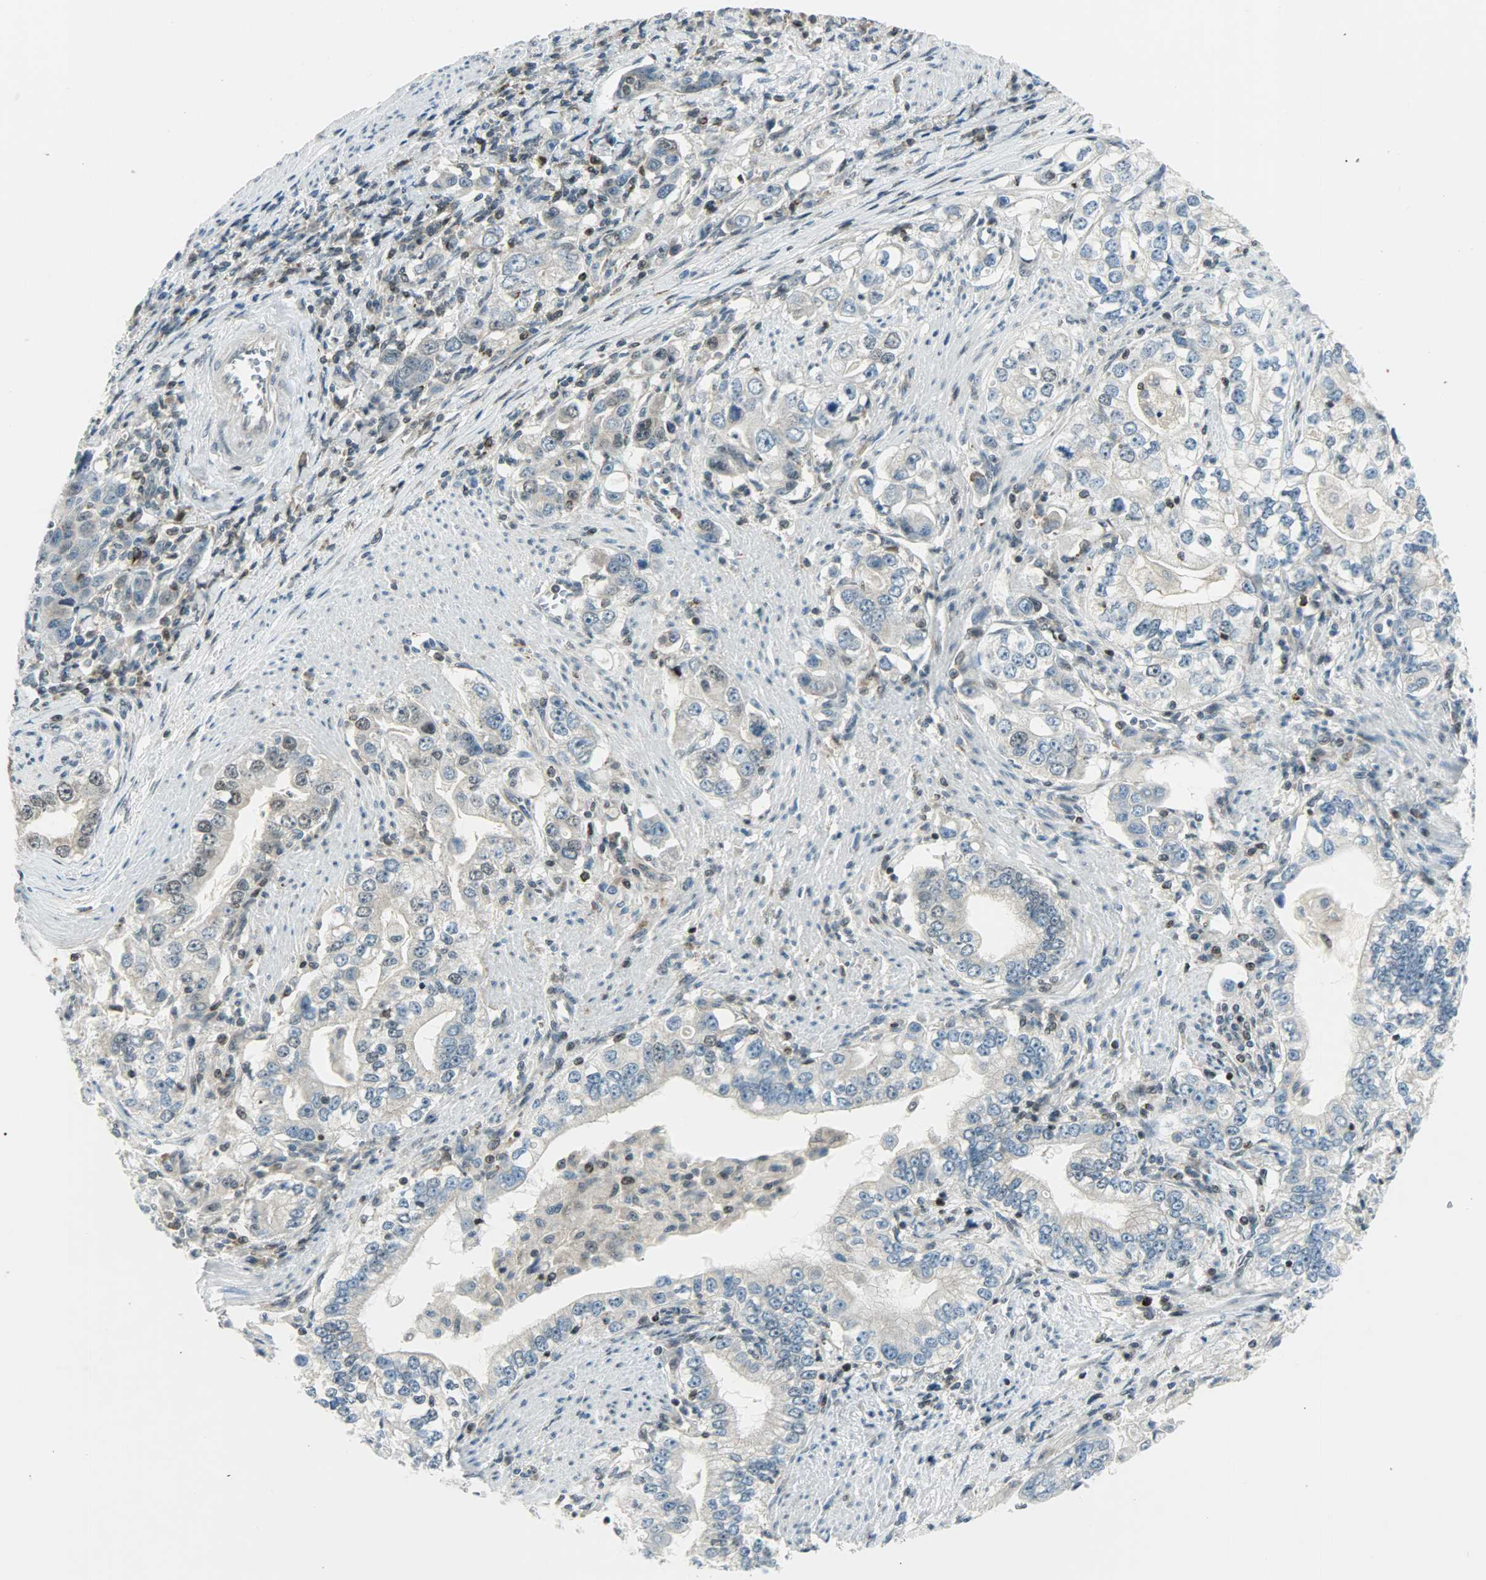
{"staining": {"intensity": "negative", "quantity": "none", "location": "none"}, "tissue": "stomach cancer", "cell_type": "Tumor cells", "image_type": "cancer", "snomed": [{"axis": "morphology", "description": "Adenocarcinoma, NOS"}, {"axis": "topography", "description": "Stomach, lower"}], "caption": "IHC of human stomach adenocarcinoma demonstrates no expression in tumor cells.", "gene": "IL15", "patient": {"sex": "female", "age": 72}}